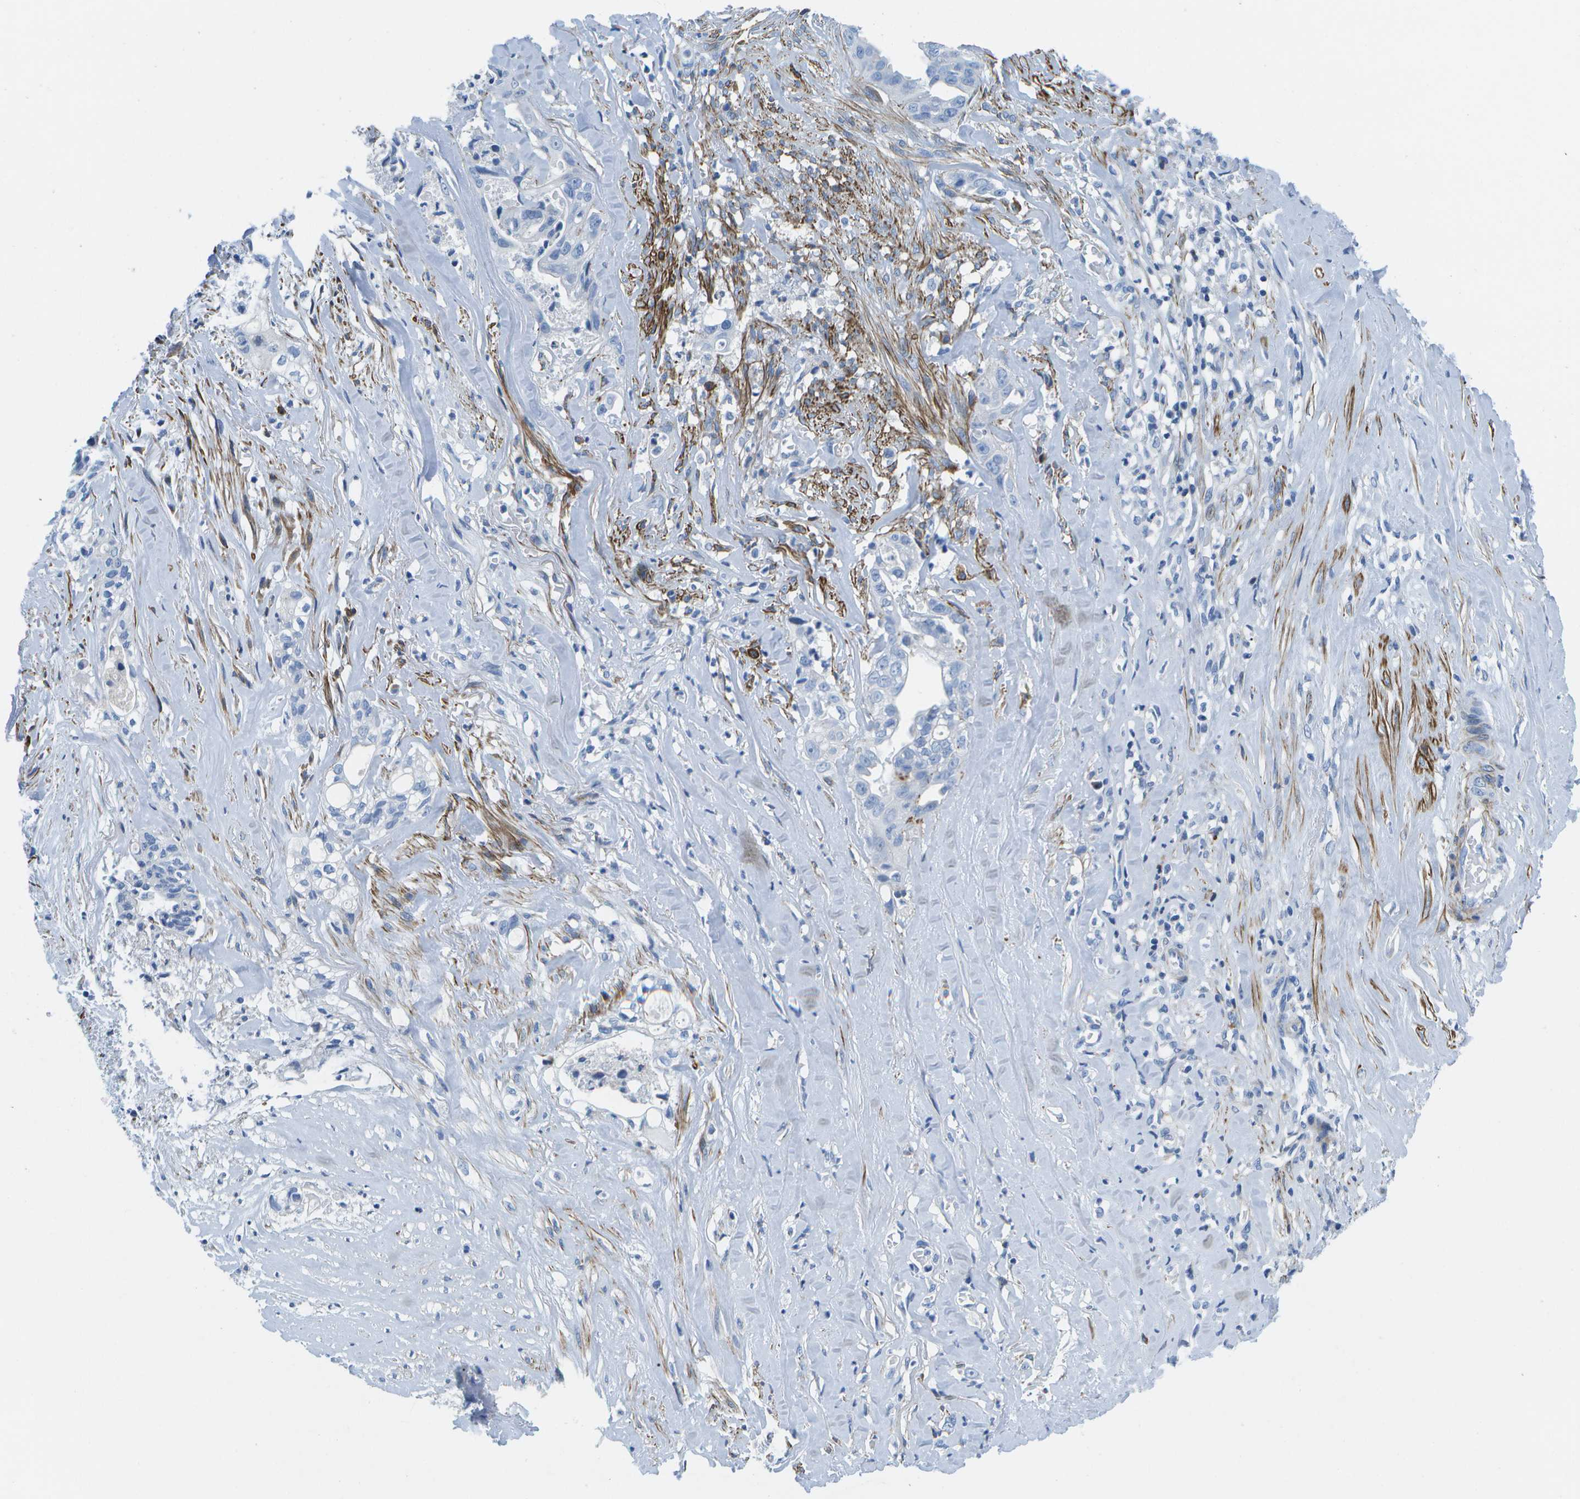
{"staining": {"intensity": "negative", "quantity": "none", "location": "none"}, "tissue": "liver cancer", "cell_type": "Tumor cells", "image_type": "cancer", "snomed": [{"axis": "morphology", "description": "Cholangiocarcinoma"}, {"axis": "topography", "description": "Liver"}], "caption": "This is an IHC photomicrograph of liver cholangiocarcinoma. There is no positivity in tumor cells.", "gene": "ADGRG6", "patient": {"sex": "female", "age": 70}}